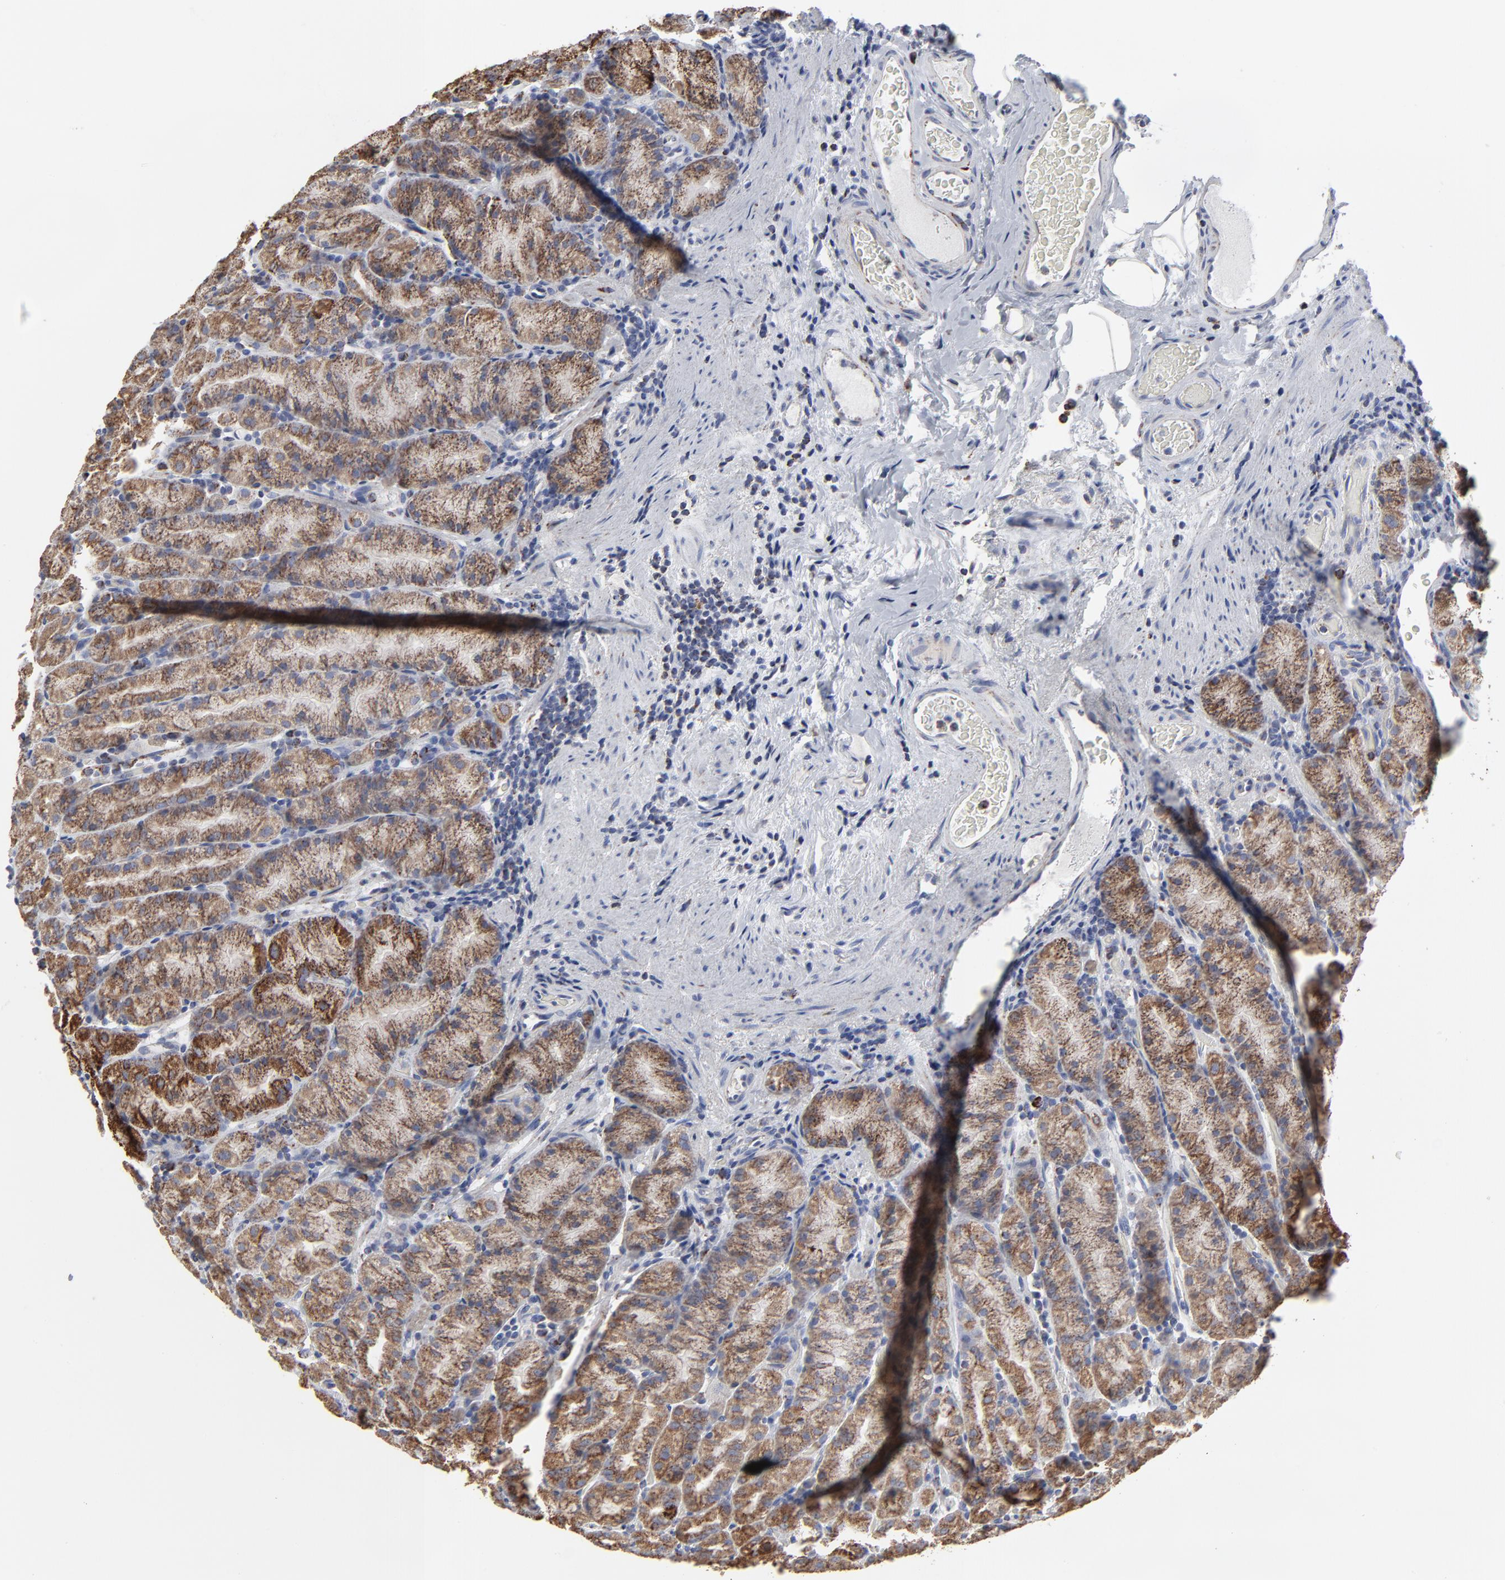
{"staining": {"intensity": "strong", "quantity": ">75%", "location": "cytoplasmic/membranous"}, "tissue": "stomach", "cell_type": "Glandular cells", "image_type": "normal", "snomed": [{"axis": "morphology", "description": "Normal tissue, NOS"}, {"axis": "topography", "description": "Stomach, upper"}], "caption": "Strong cytoplasmic/membranous expression is present in about >75% of glandular cells in normal stomach.", "gene": "TXNRD2", "patient": {"sex": "male", "age": 68}}